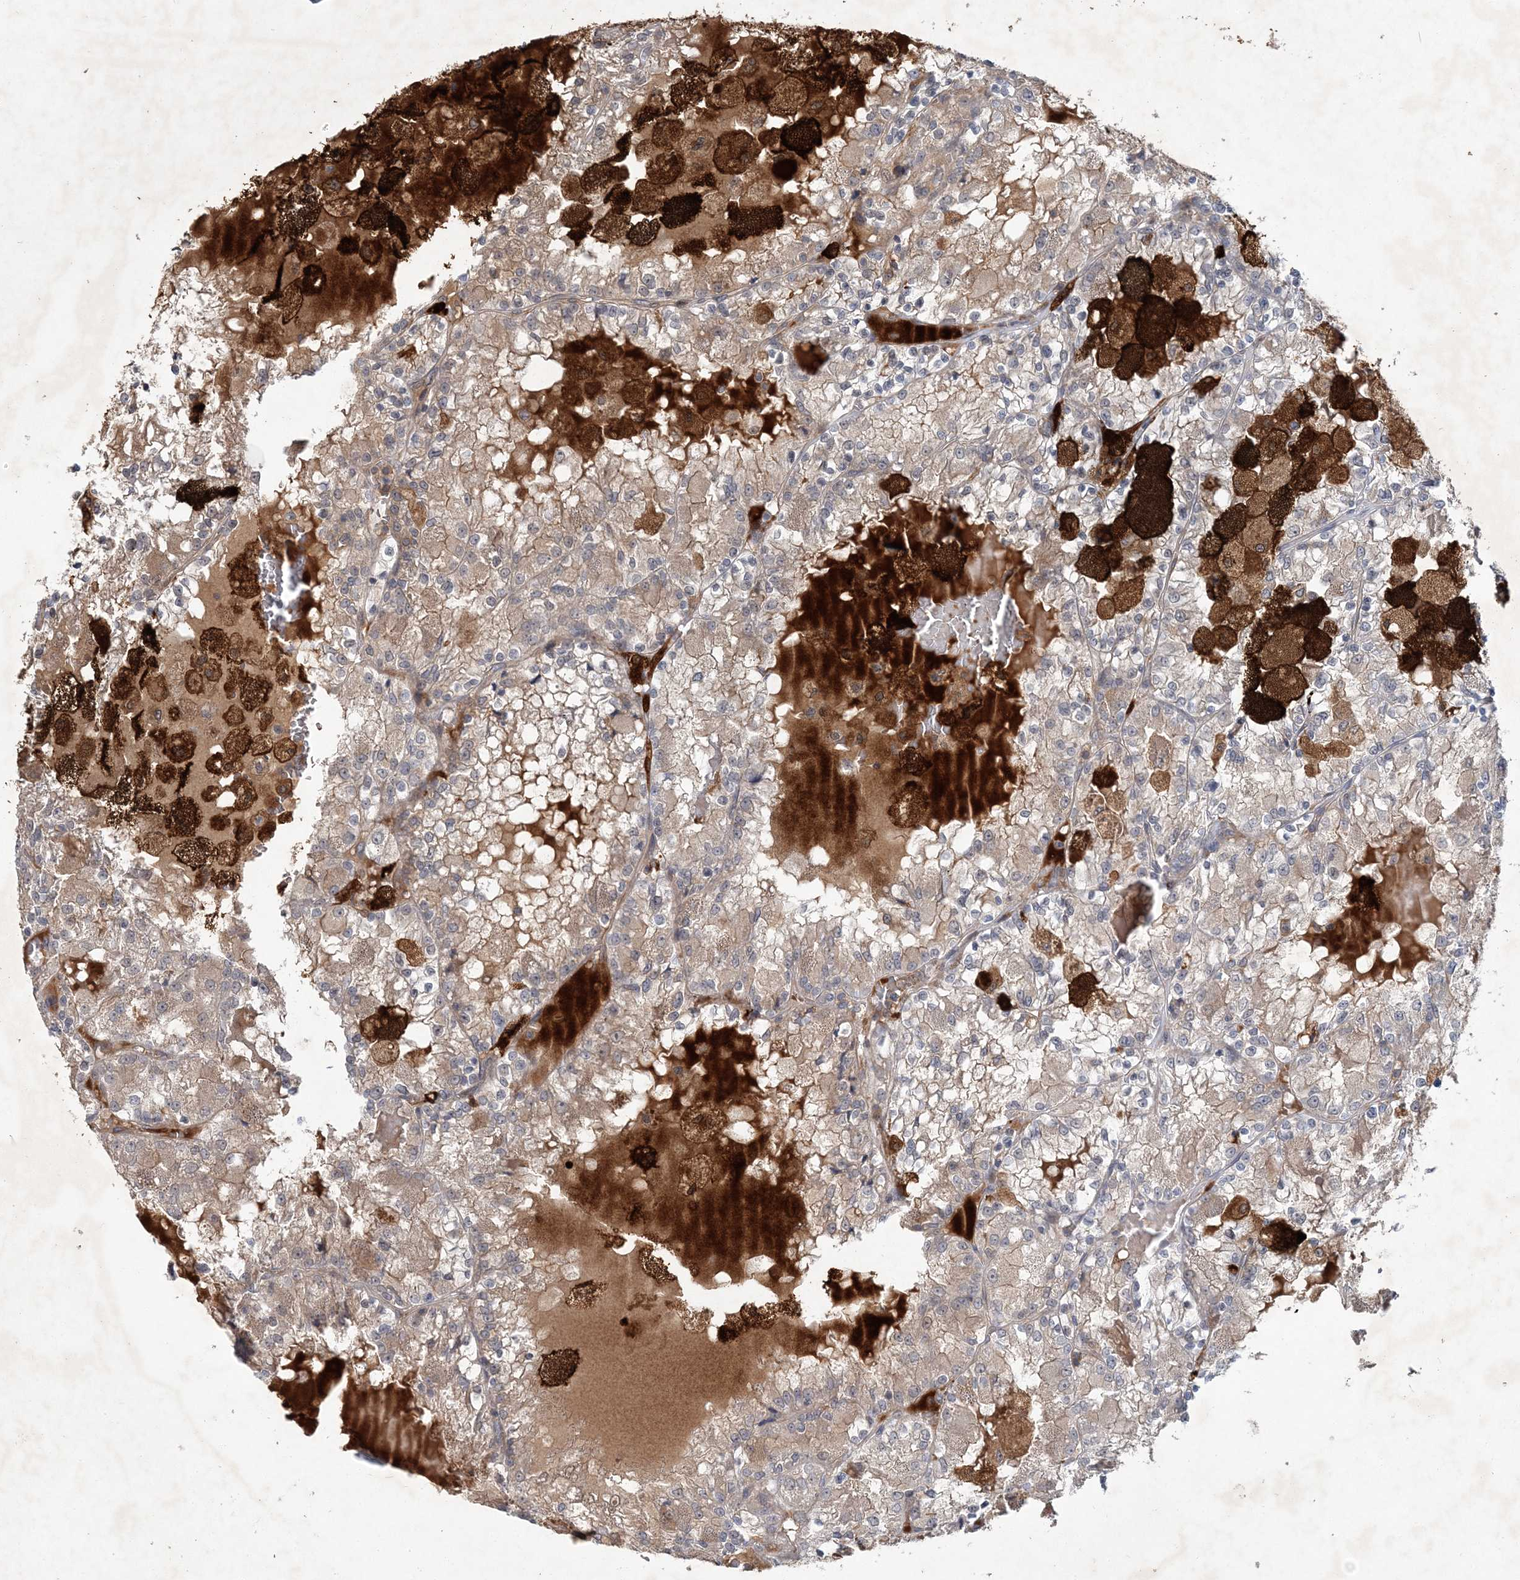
{"staining": {"intensity": "weak", "quantity": ">75%", "location": "cytoplasmic/membranous"}, "tissue": "renal cancer", "cell_type": "Tumor cells", "image_type": "cancer", "snomed": [{"axis": "morphology", "description": "Adenocarcinoma, NOS"}, {"axis": "topography", "description": "Kidney"}], "caption": "Approximately >75% of tumor cells in renal adenocarcinoma reveal weak cytoplasmic/membranous protein staining as visualized by brown immunohistochemical staining.", "gene": "RNF25", "patient": {"sex": "female", "age": 56}}